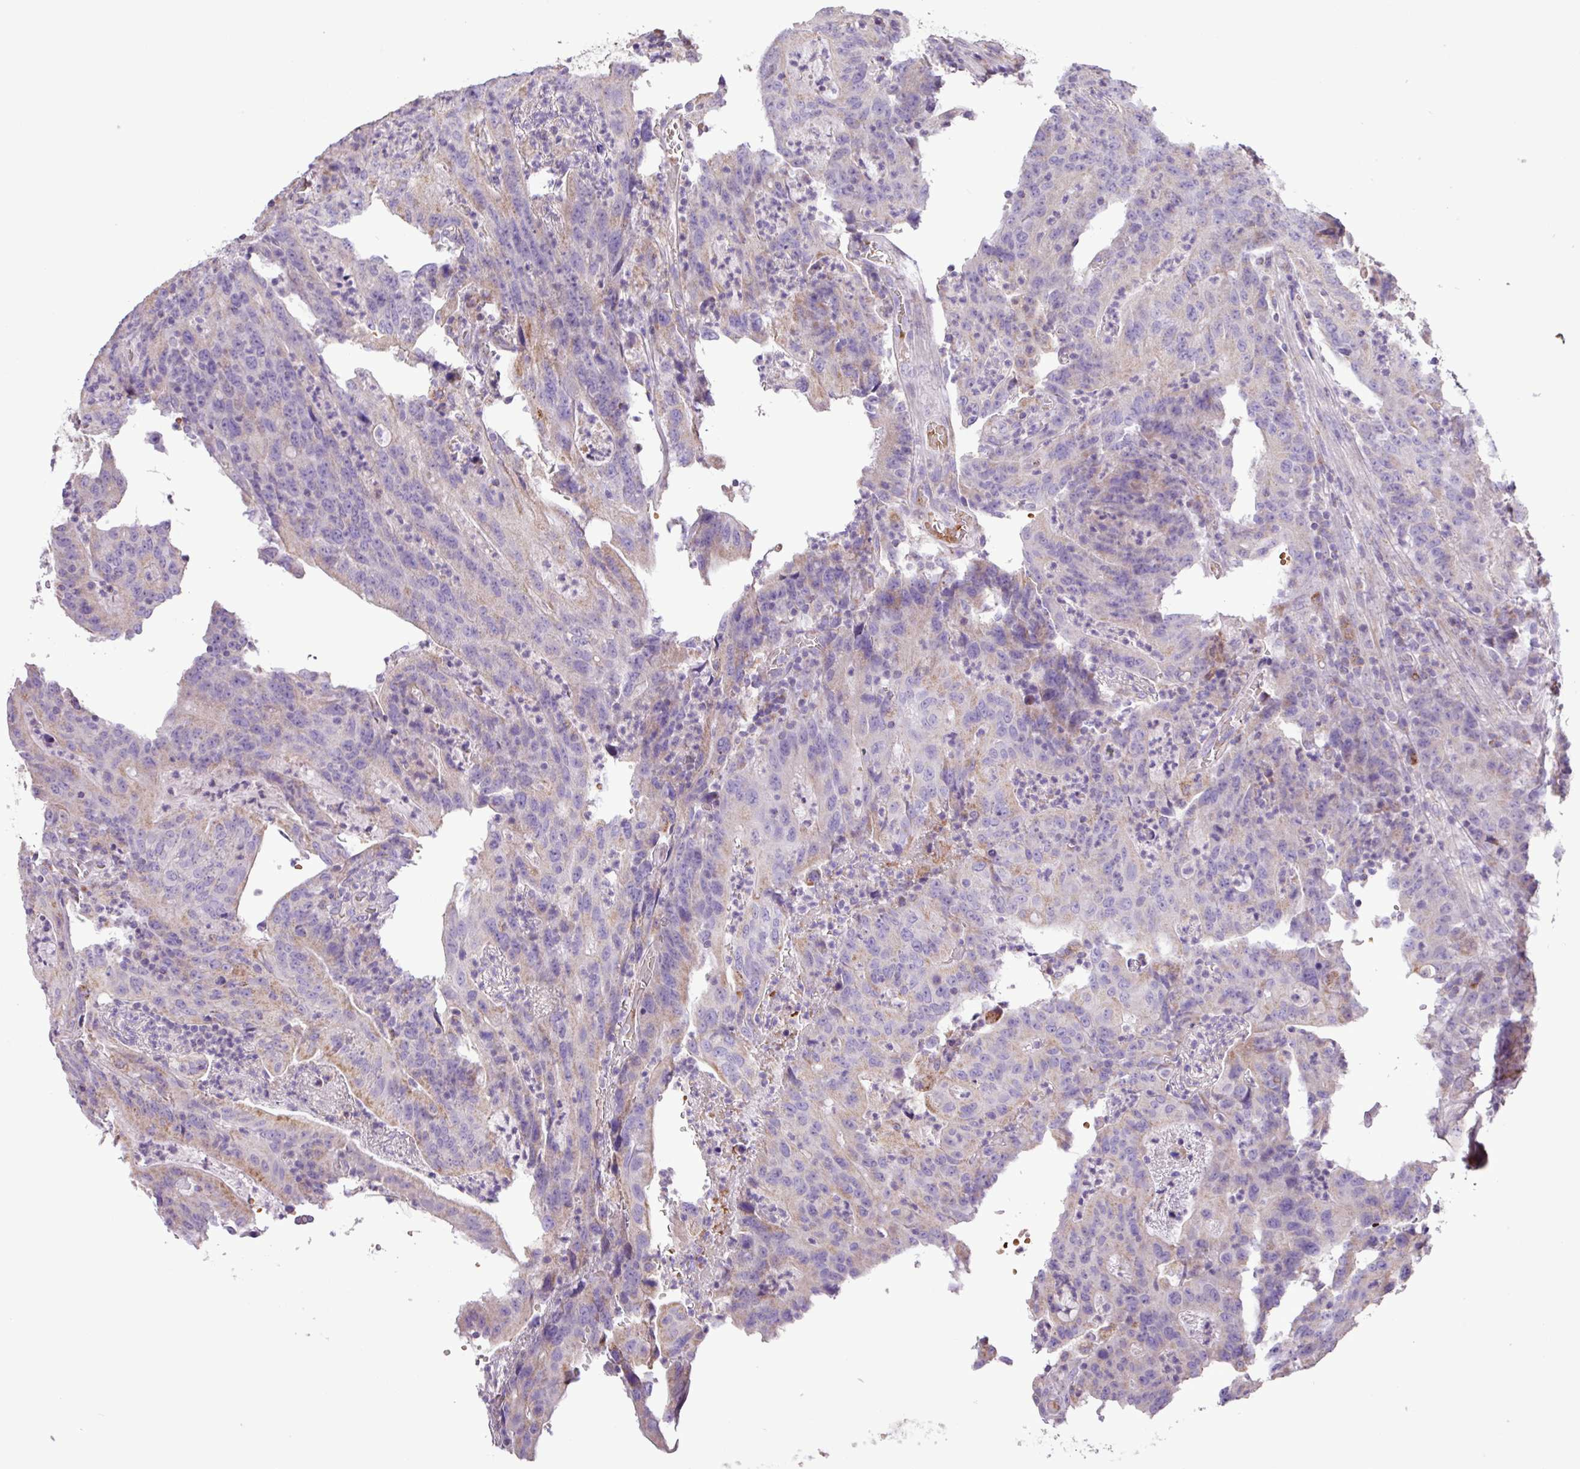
{"staining": {"intensity": "moderate", "quantity": "<25%", "location": "cytoplasmic/membranous"}, "tissue": "colorectal cancer", "cell_type": "Tumor cells", "image_type": "cancer", "snomed": [{"axis": "morphology", "description": "Adenocarcinoma, NOS"}, {"axis": "topography", "description": "Colon"}], "caption": "Immunohistochemistry (IHC) photomicrograph of neoplastic tissue: colorectal cancer stained using immunohistochemistry reveals low levels of moderate protein expression localized specifically in the cytoplasmic/membranous of tumor cells, appearing as a cytoplasmic/membranous brown color.", "gene": "FAM183A", "patient": {"sex": "male", "age": 83}}